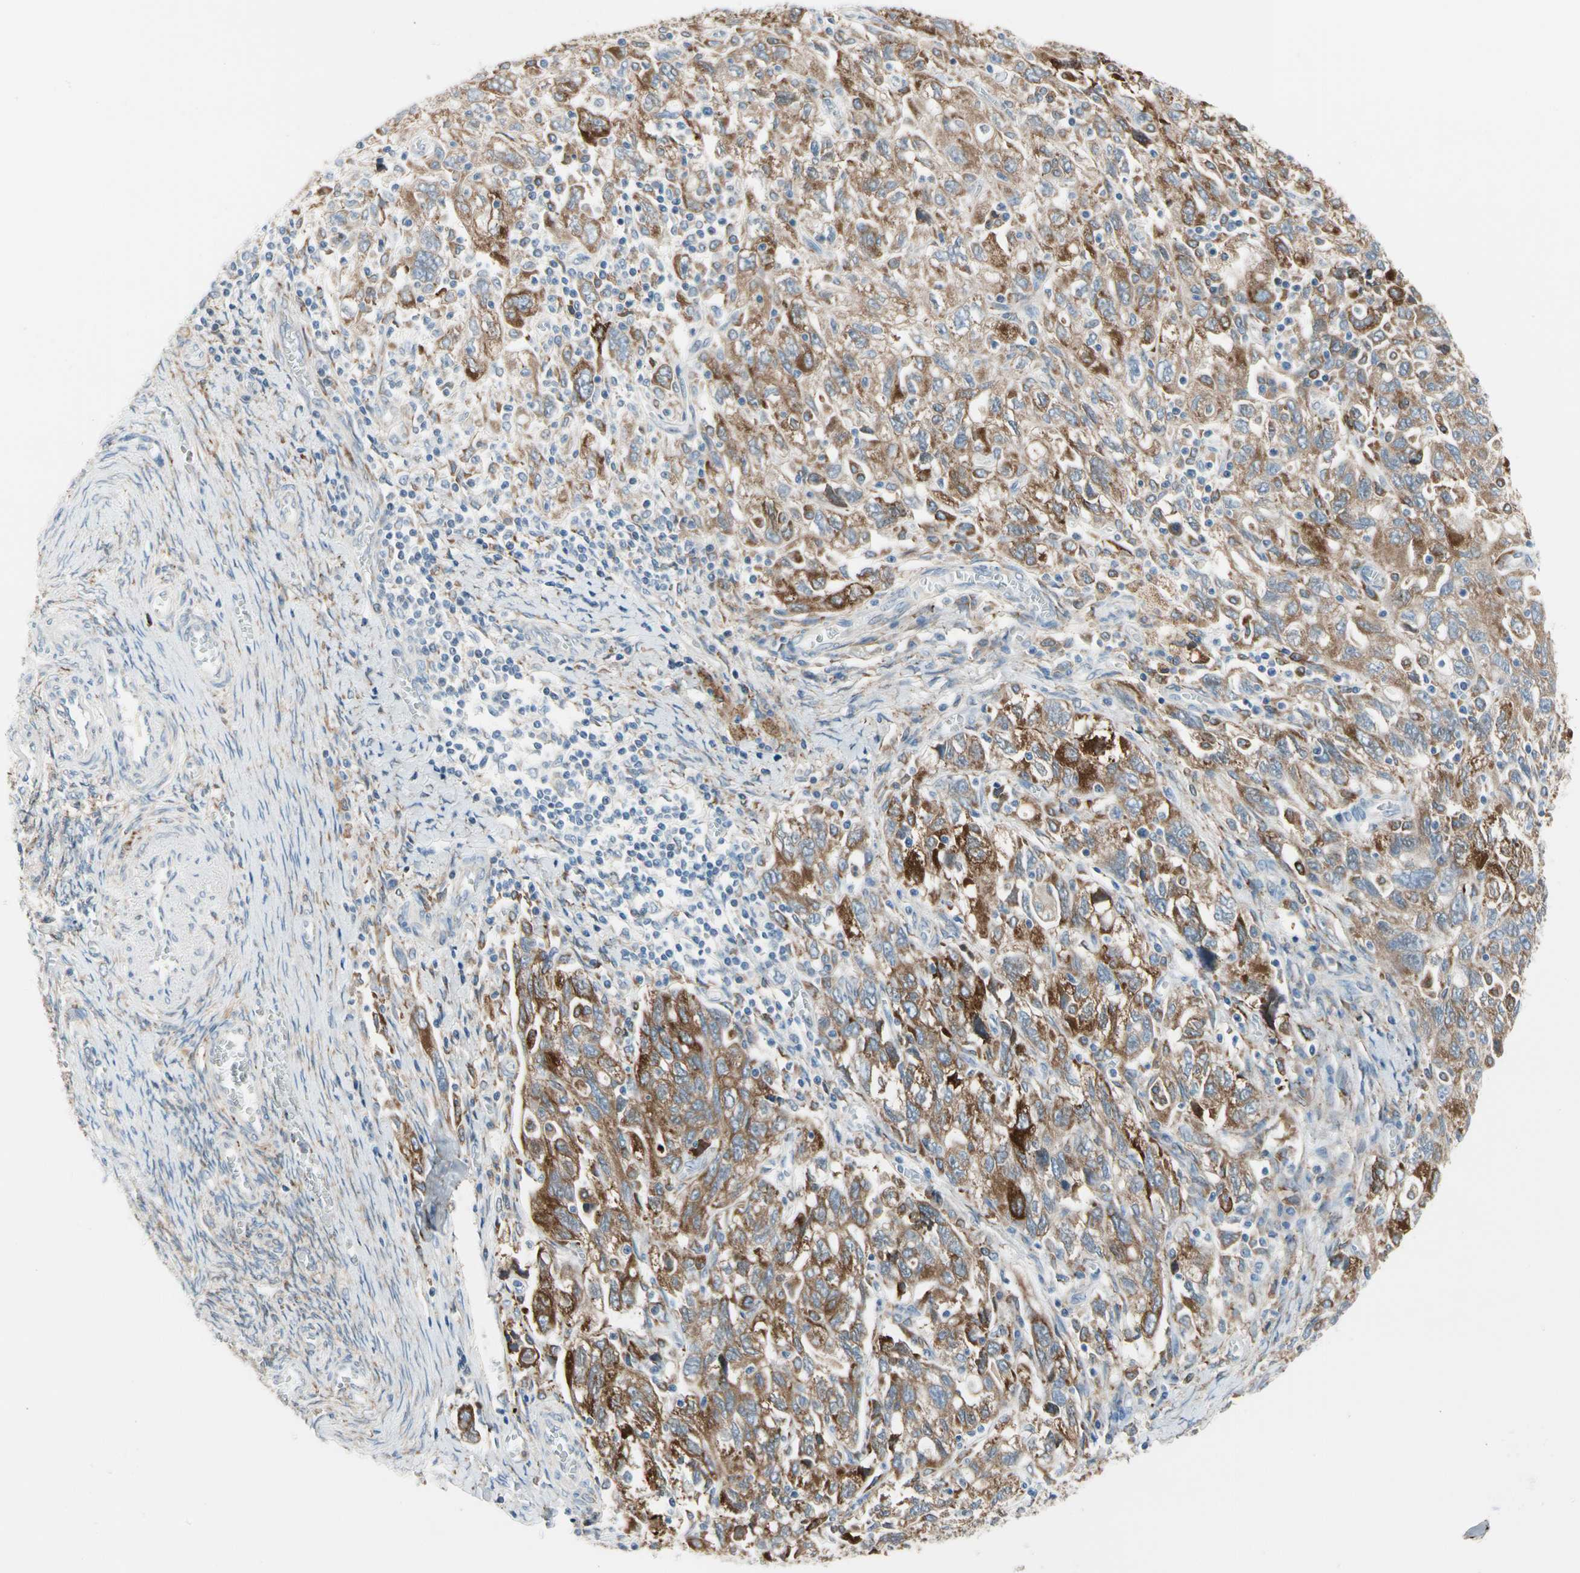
{"staining": {"intensity": "moderate", "quantity": ">75%", "location": "cytoplasmic/membranous"}, "tissue": "ovarian cancer", "cell_type": "Tumor cells", "image_type": "cancer", "snomed": [{"axis": "morphology", "description": "Carcinoma, NOS"}, {"axis": "morphology", "description": "Cystadenocarcinoma, serous, NOS"}, {"axis": "topography", "description": "Ovary"}], "caption": "Moderate cytoplasmic/membranous expression is present in approximately >75% of tumor cells in ovarian cancer (serous cystadenocarcinoma). Ihc stains the protein of interest in brown and the nuclei are stained blue.", "gene": "LRPAP1", "patient": {"sex": "female", "age": 69}}